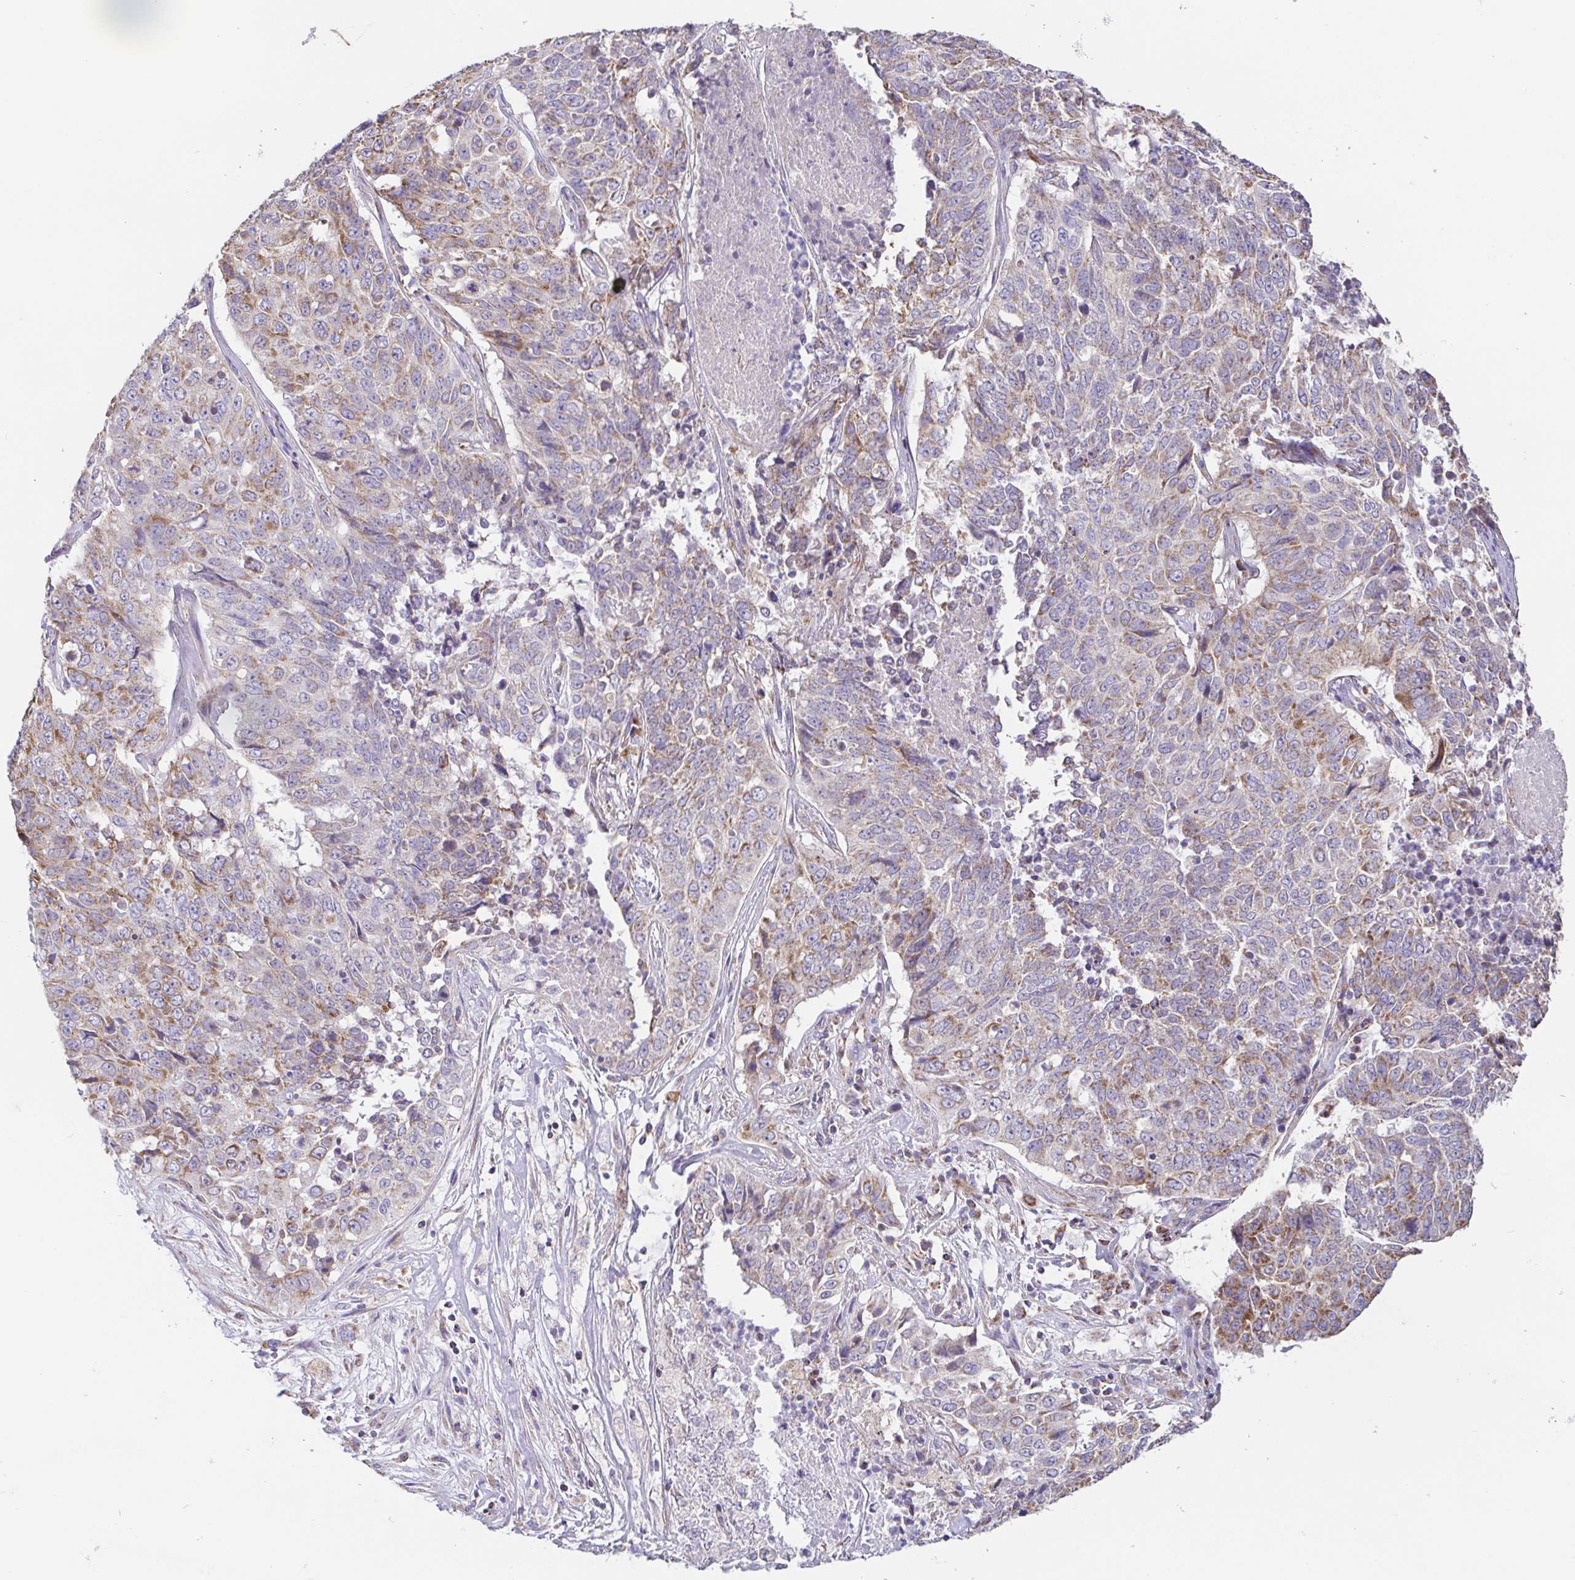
{"staining": {"intensity": "moderate", "quantity": "25%-75%", "location": "cytoplasmic/membranous"}, "tissue": "lung cancer", "cell_type": "Tumor cells", "image_type": "cancer", "snomed": [{"axis": "morphology", "description": "Normal tissue, NOS"}, {"axis": "morphology", "description": "Squamous cell carcinoma, NOS"}, {"axis": "topography", "description": "Bronchus"}, {"axis": "topography", "description": "Lung"}], "caption": "A brown stain labels moderate cytoplasmic/membranous expression of a protein in squamous cell carcinoma (lung) tumor cells.", "gene": "GINM1", "patient": {"sex": "male", "age": 64}}